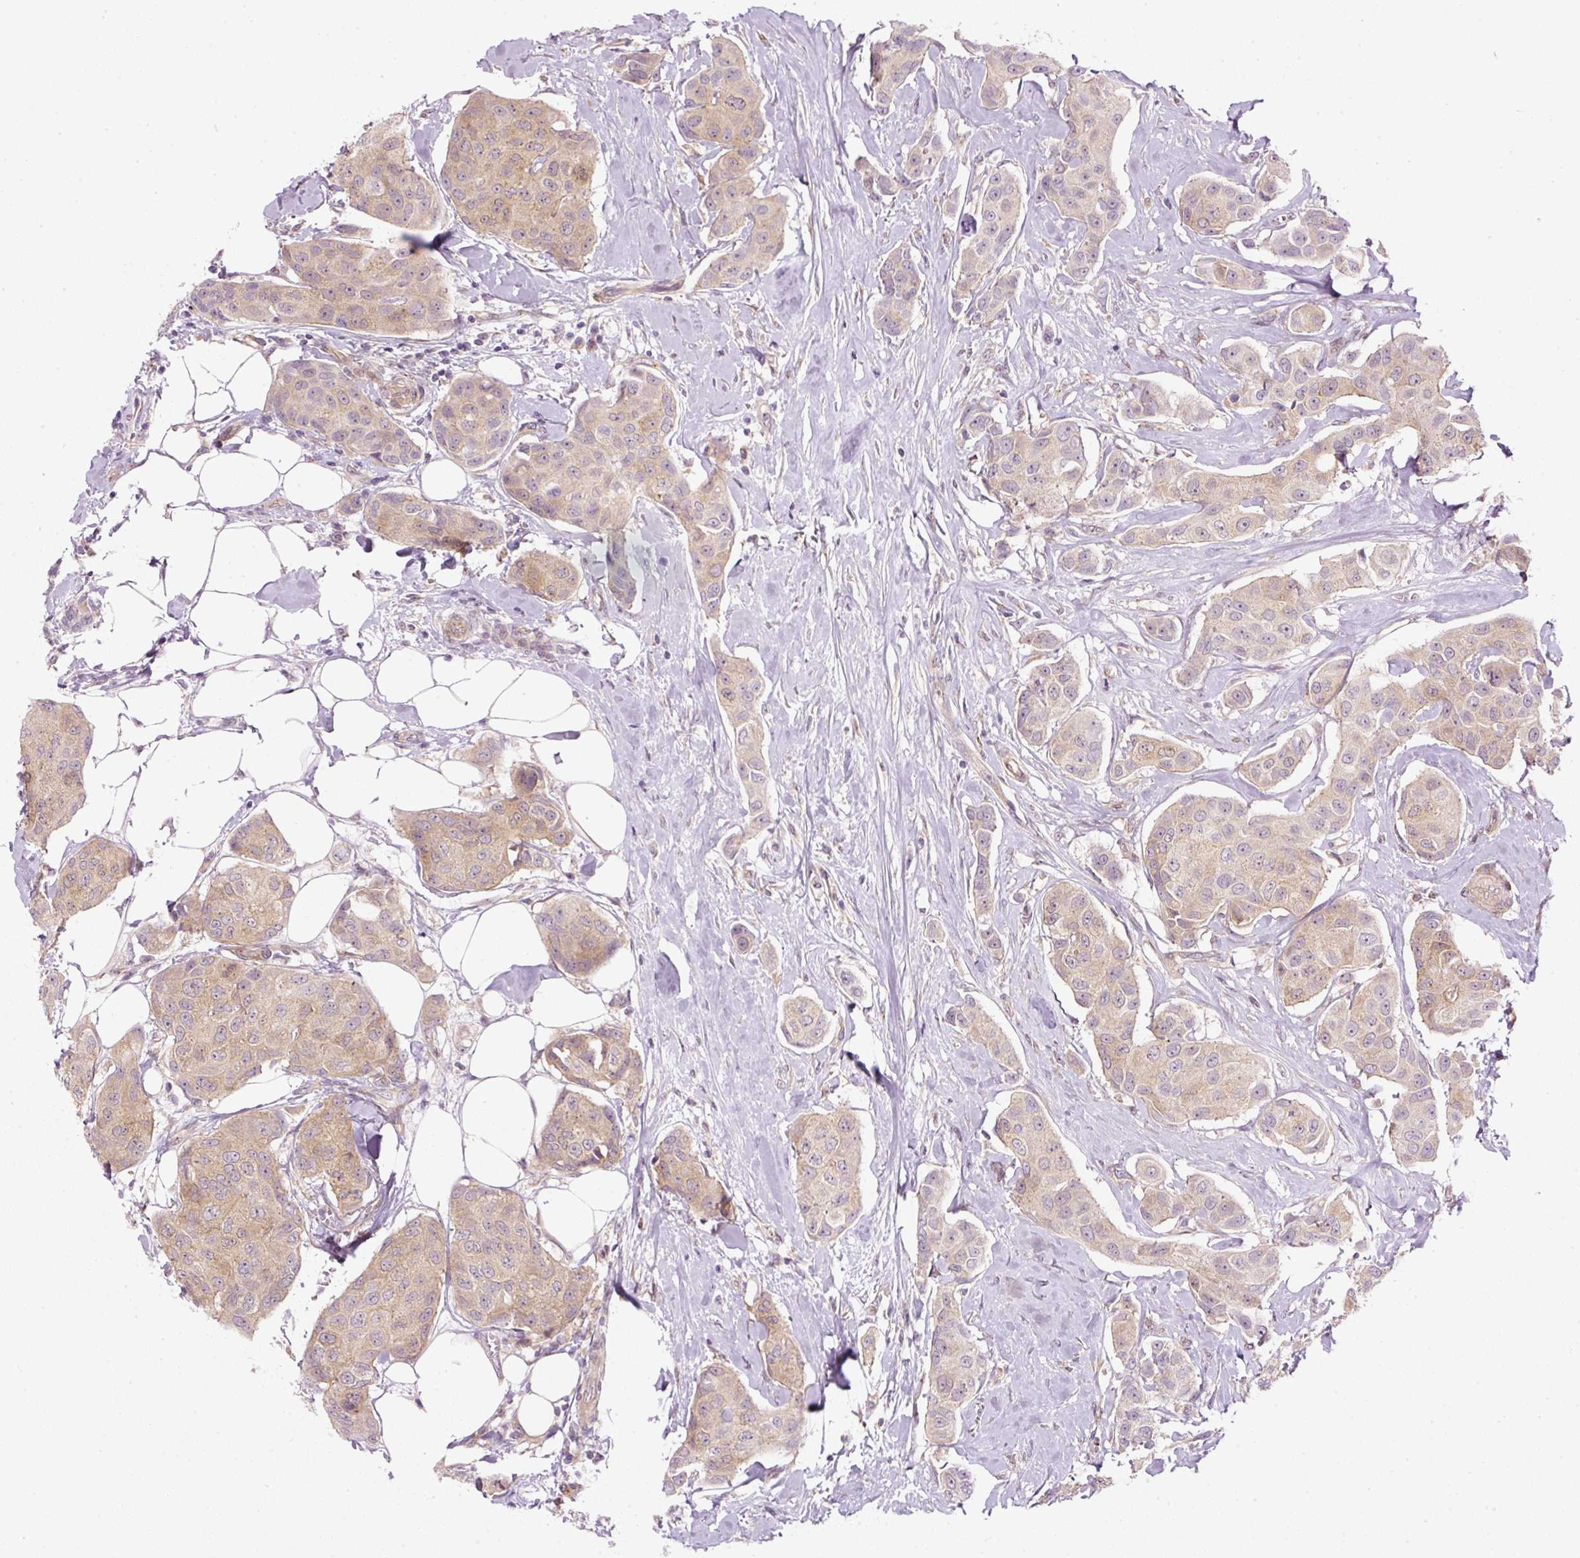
{"staining": {"intensity": "weak", "quantity": ">75%", "location": "cytoplasmic/membranous"}, "tissue": "breast cancer", "cell_type": "Tumor cells", "image_type": "cancer", "snomed": [{"axis": "morphology", "description": "Duct carcinoma"}, {"axis": "topography", "description": "Breast"}, {"axis": "topography", "description": "Lymph node"}], "caption": "Human breast cancer stained with a protein marker reveals weak staining in tumor cells.", "gene": "MZT2B", "patient": {"sex": "female", "age": 80}}